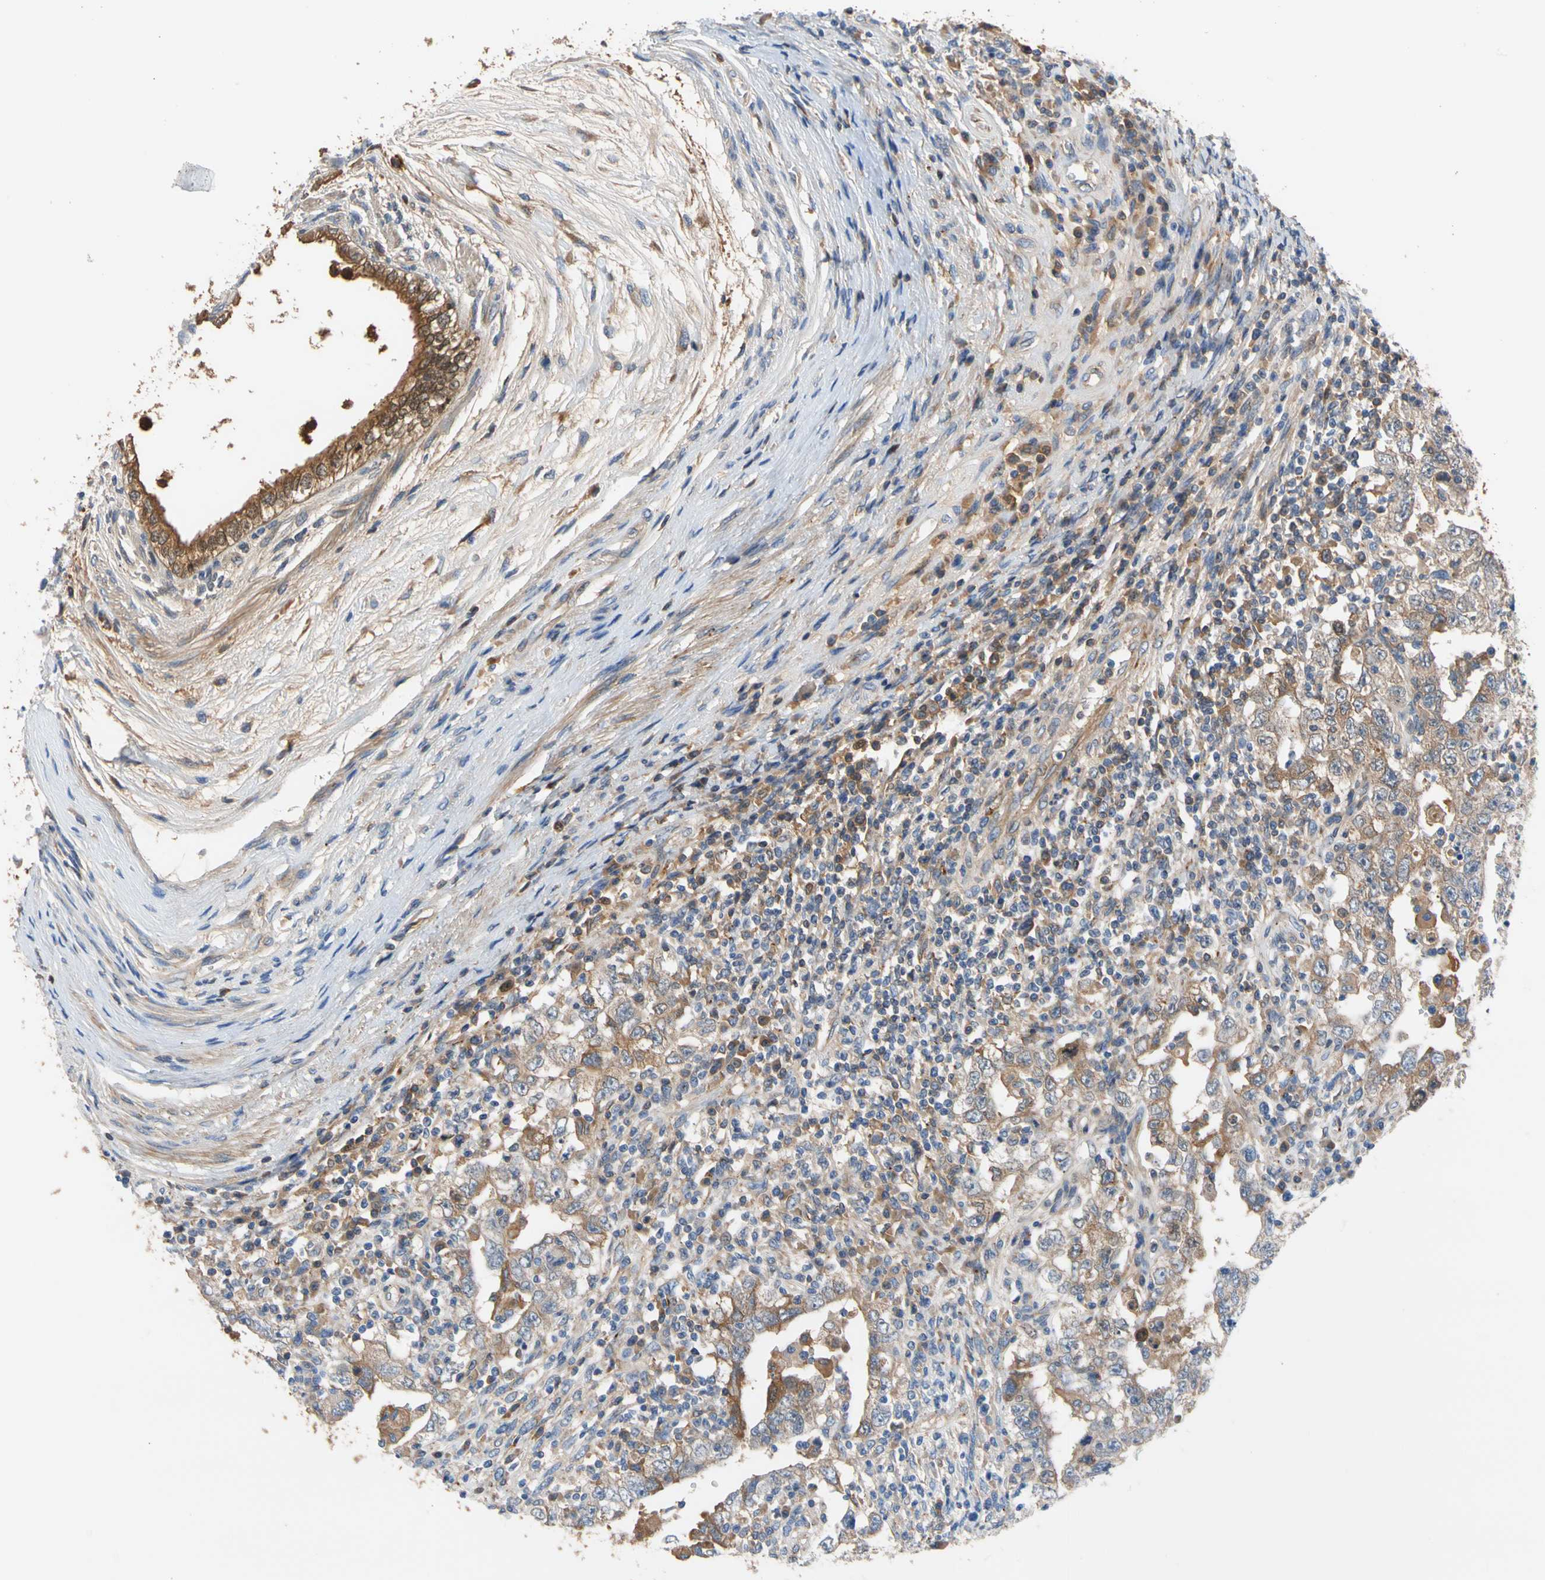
{"staining": {"intensity": "moderate", "quantity": ">75%", "location": "cytoplasmic/membranous"}, "tissue": "testis cancer", "cell_type": "Tumor cells", "image_type": "cancer", "snomed": [{"axis": "morphology", "description": "Carcinoma, Embryonal, NOS"}, {"axis": "topography", "description": "Testis"}], "caption": "Immunohistochemical staining of testis embryonal carcinoma displays medium levels of moderate cytoplasmic/membranous expression in approximately >75% of tumor cells. The staining is performed using DAB brown chromogen to label protein expression. The nuclei are counter-stained blue using hematoxylin.", "gene": "ENTREP3", "patient": {"sex": "male", "age": 26}}